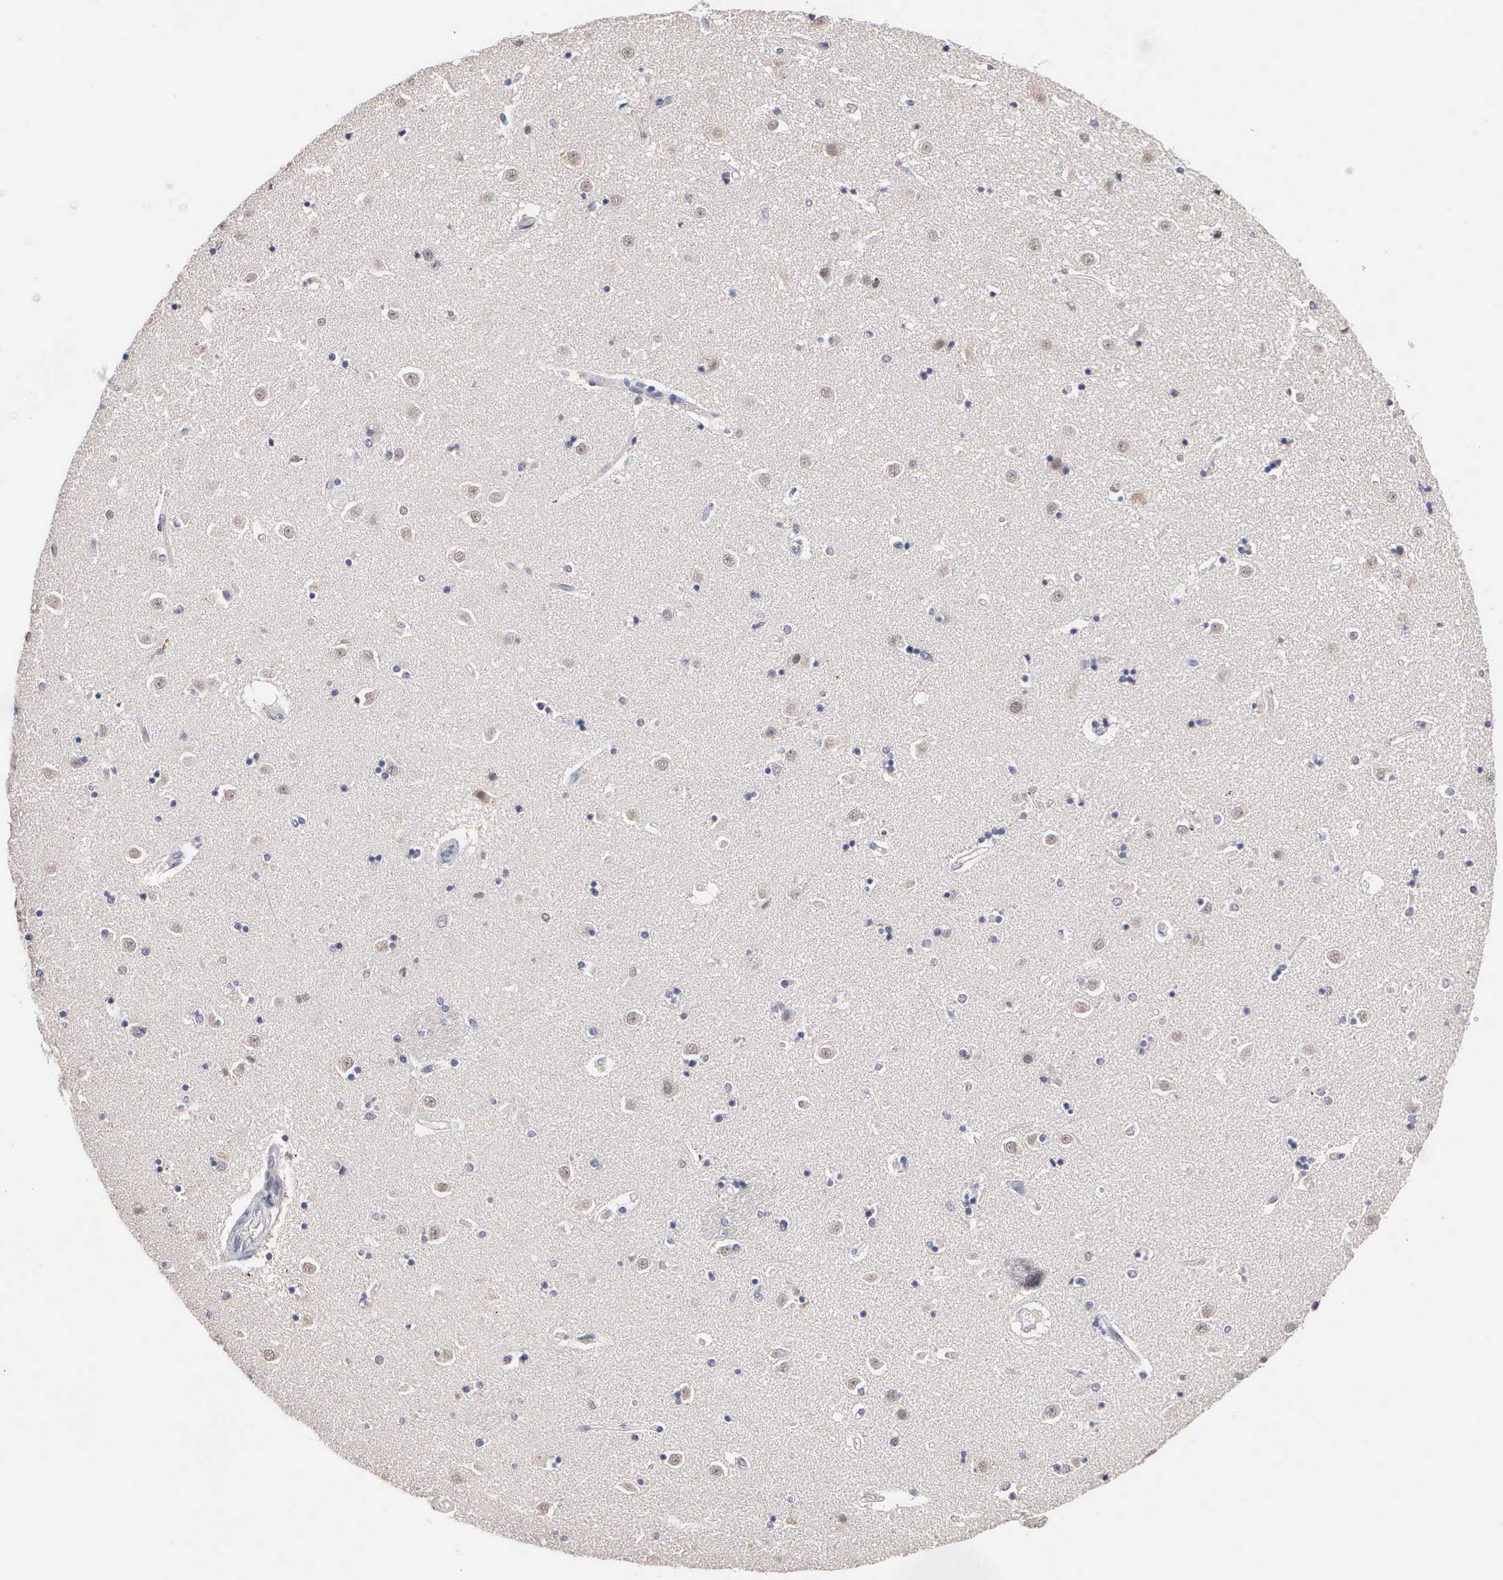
{"staining": {"intensity": "weak", "quantity": "<25%", "location": "nuclear"}, "tissue": "caudate", "cell_type": "Glial cells", "image_type": "normal", "snomed": [{"axis": "morphology", "description": "Normal tissue, NOS"}, {"axis": "topography", "description": "Lateral ventricle wall"}], "caption": "This is a micrograph of IHC staining of normal caudate, which shows no expression in glial cells. The staining is performed using DAB (3,3'-diaminobenzidine) brown chromogen with nuclei counter-stained in using hematoxylin.", "gene": "KDM6A", "patient": {"sex": "female", "age": 54}}